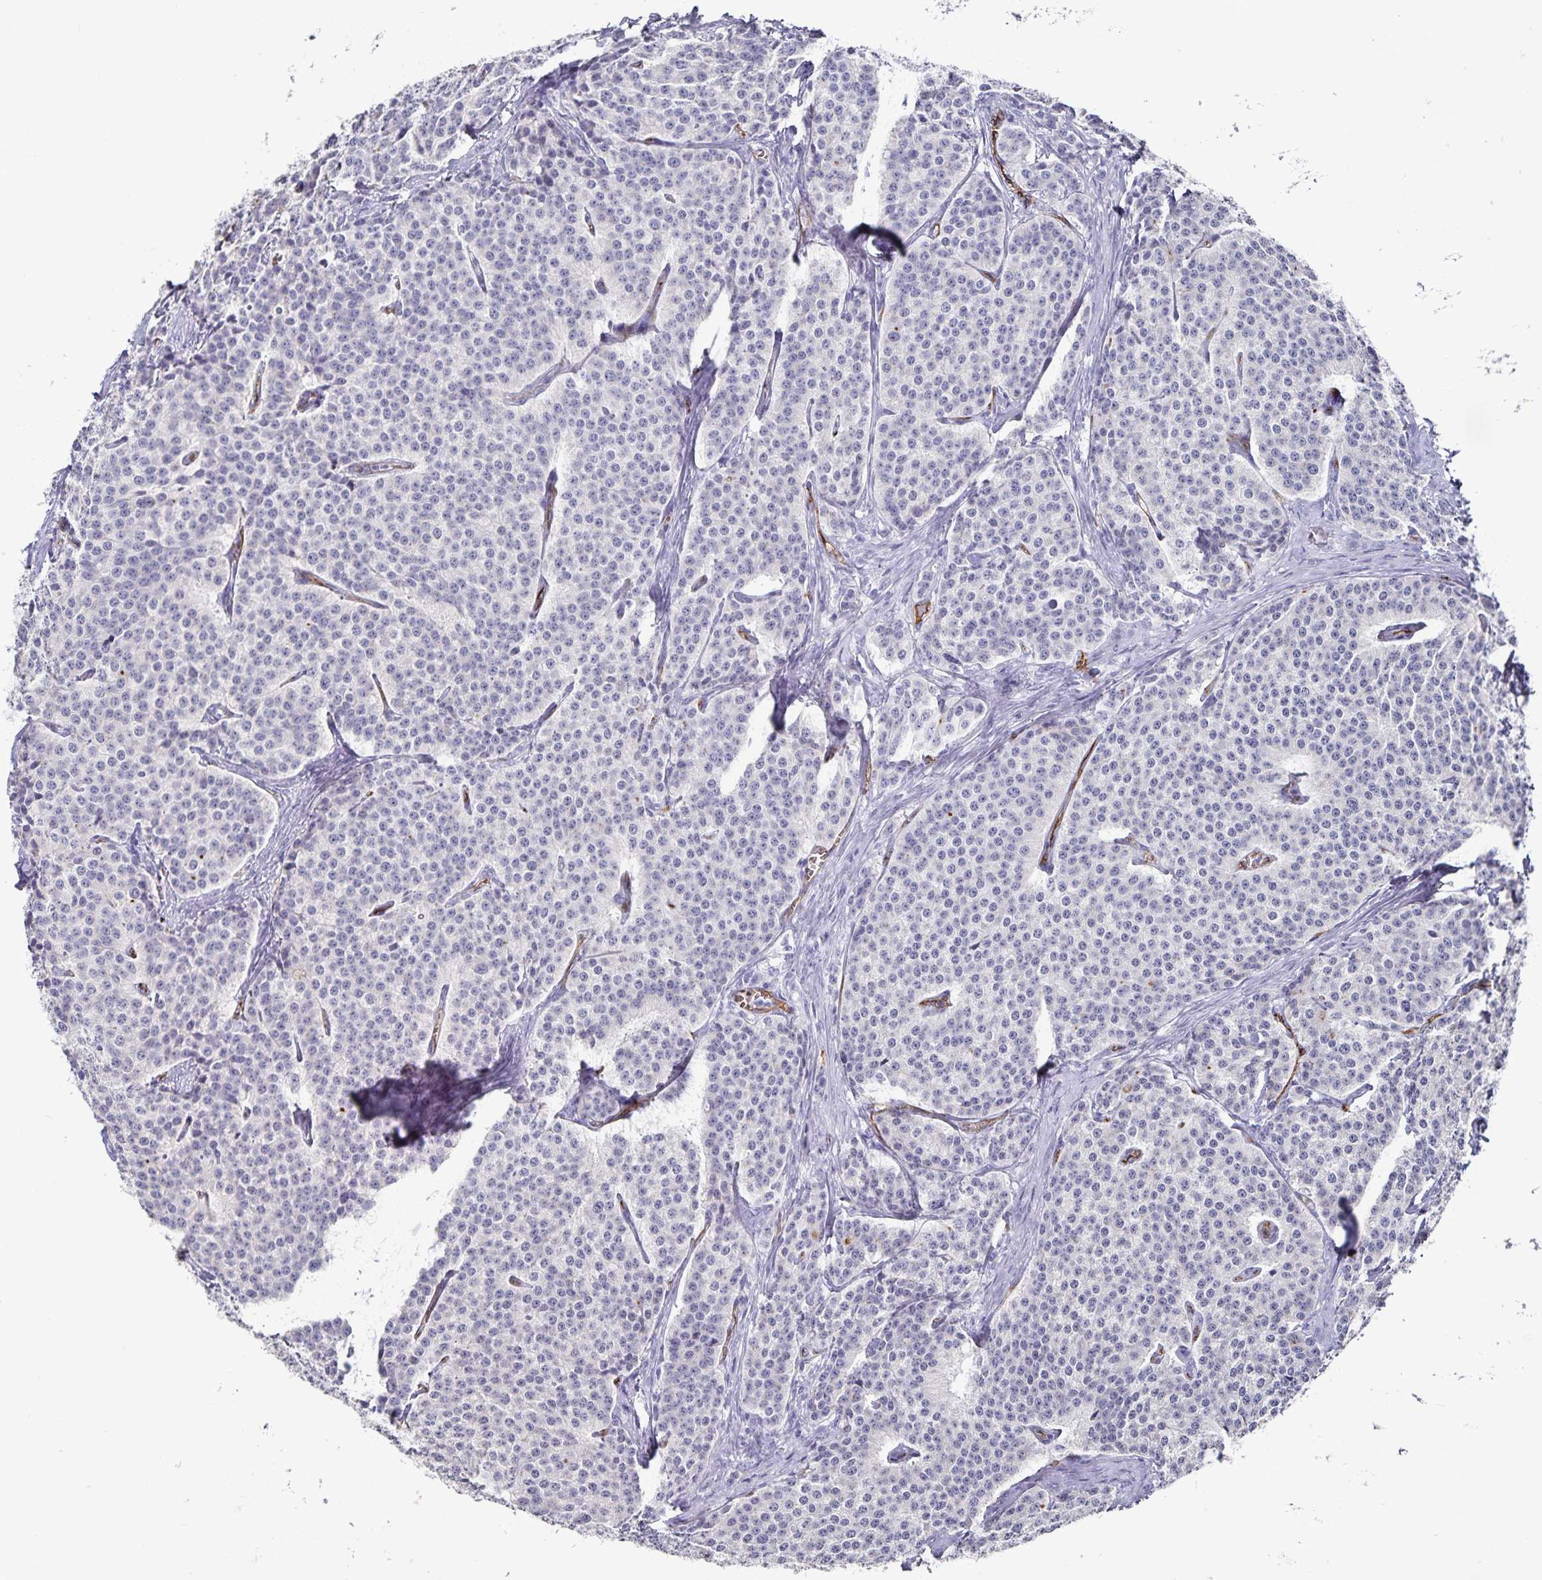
{"staining": {"intensity": "negative", "quantity": "none", "location": "none"}, "tissue": "carcinoid", "cell_type": "Tumor cells", "image_type": "cancer", "snomed": [{"axis": "morphology", "description": "Carcinoid, malignant, NOS"}, {"axis": "topography", "description": "Small intestine"}], "caption": "High power microscopy micrograph of an immunohistochemistry (IHC) photomicrograph of carcinoid, revealing no significant staining in tumor cells.", "gene": "PODXL", "patient": {"sex": "female", "age": 64}}